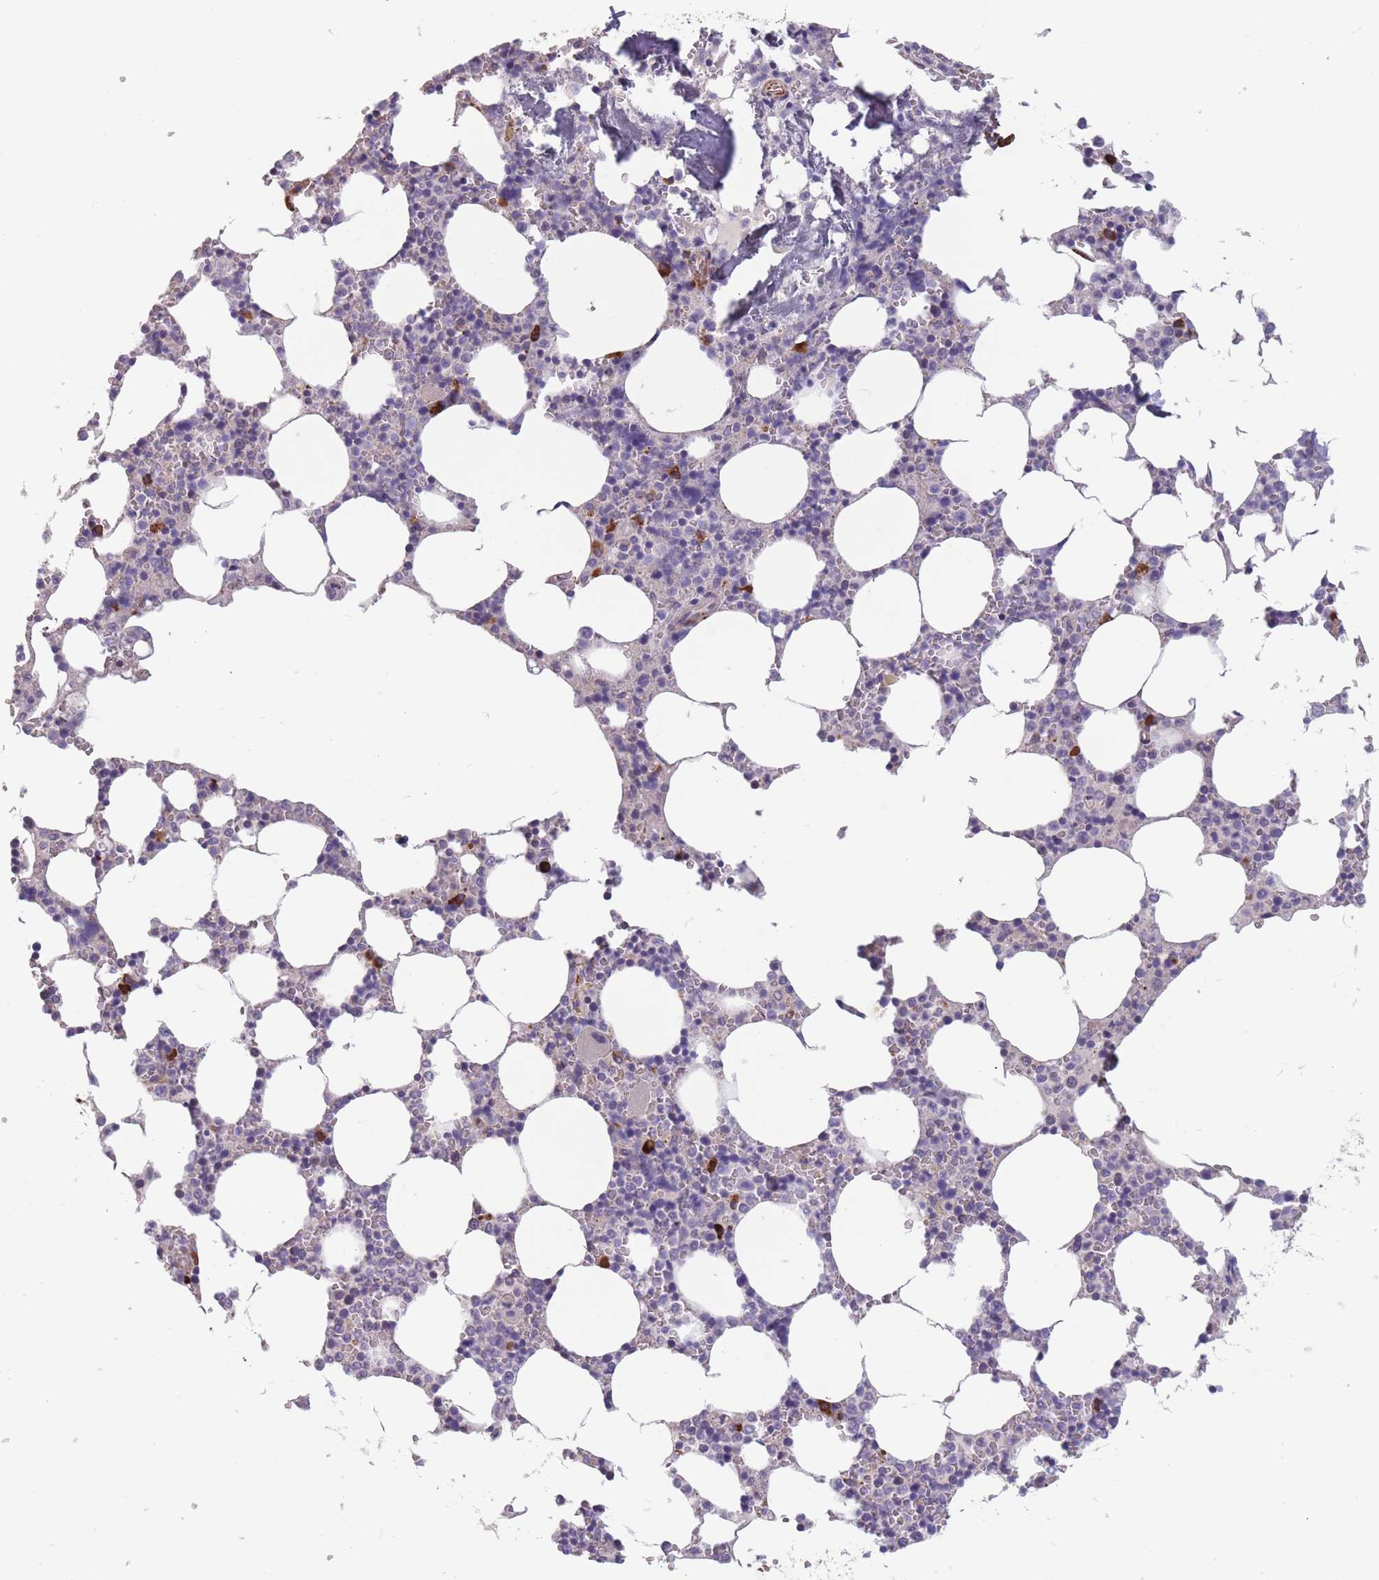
{"staining": {"intensity": "moderate", "quantity": "<25%", "location": "cytoplasmic/membranous"}, "tissue": "bone marrow", "cell_type": "Hematopoietic cells", "image_type": "normal", "snomed": [{"axis": "morphology", "description": "Normal tissue, NOS"}, {"axis": "topography", "description": "Bone marrow"}], "caption": "Bone marrow stained for a protein reveals moderate cytoplasmic/membranous positivity in hematopoietic cells. (DAB = brown stain, brightfield microscopy at high magnification).", "gene": "TOMM40L", "patient": {"sex": "male", "age": 64}}